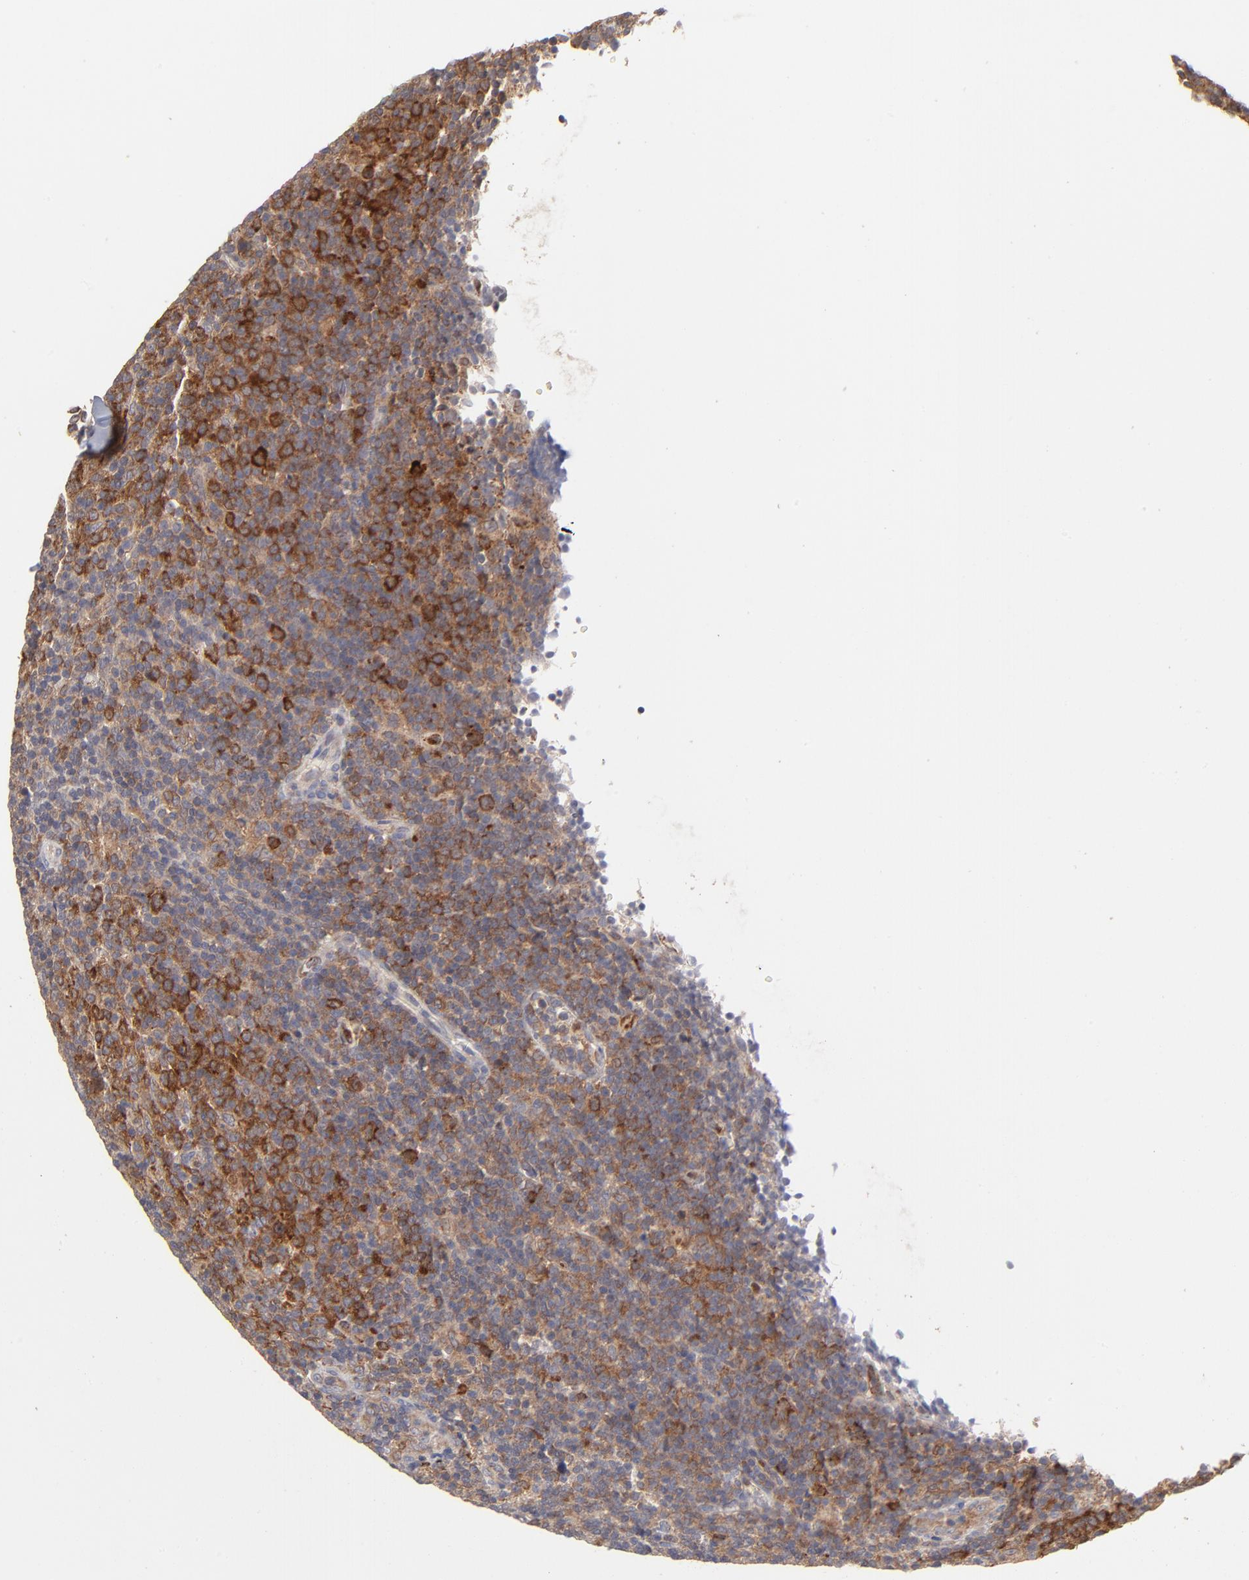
{"staining": {"intensity": "strong", "quantity": "25%-75%", "location": "cytoplasmic/membranous"}, "tissue": "lymphoma", "cell_type": "Tumor cells", "image_type": "cancer", "snomed": [{"axis": "morphology", "description": "Malignant lymphoma, non-Hodgkin's type, Low grade"}, {"axis": "topography", "description": "Lymph node"}], "caption": "Strong cytoplasmic/membranous staining for a protein is appreciated in approximately 25%-75% of tumor cells of low-grade malignant lymphoma, non-Hodgkin's type using immunohistochemistry.", "gene": "IVNS1ABP", "patient": {"sex": "male", "age": 70}}